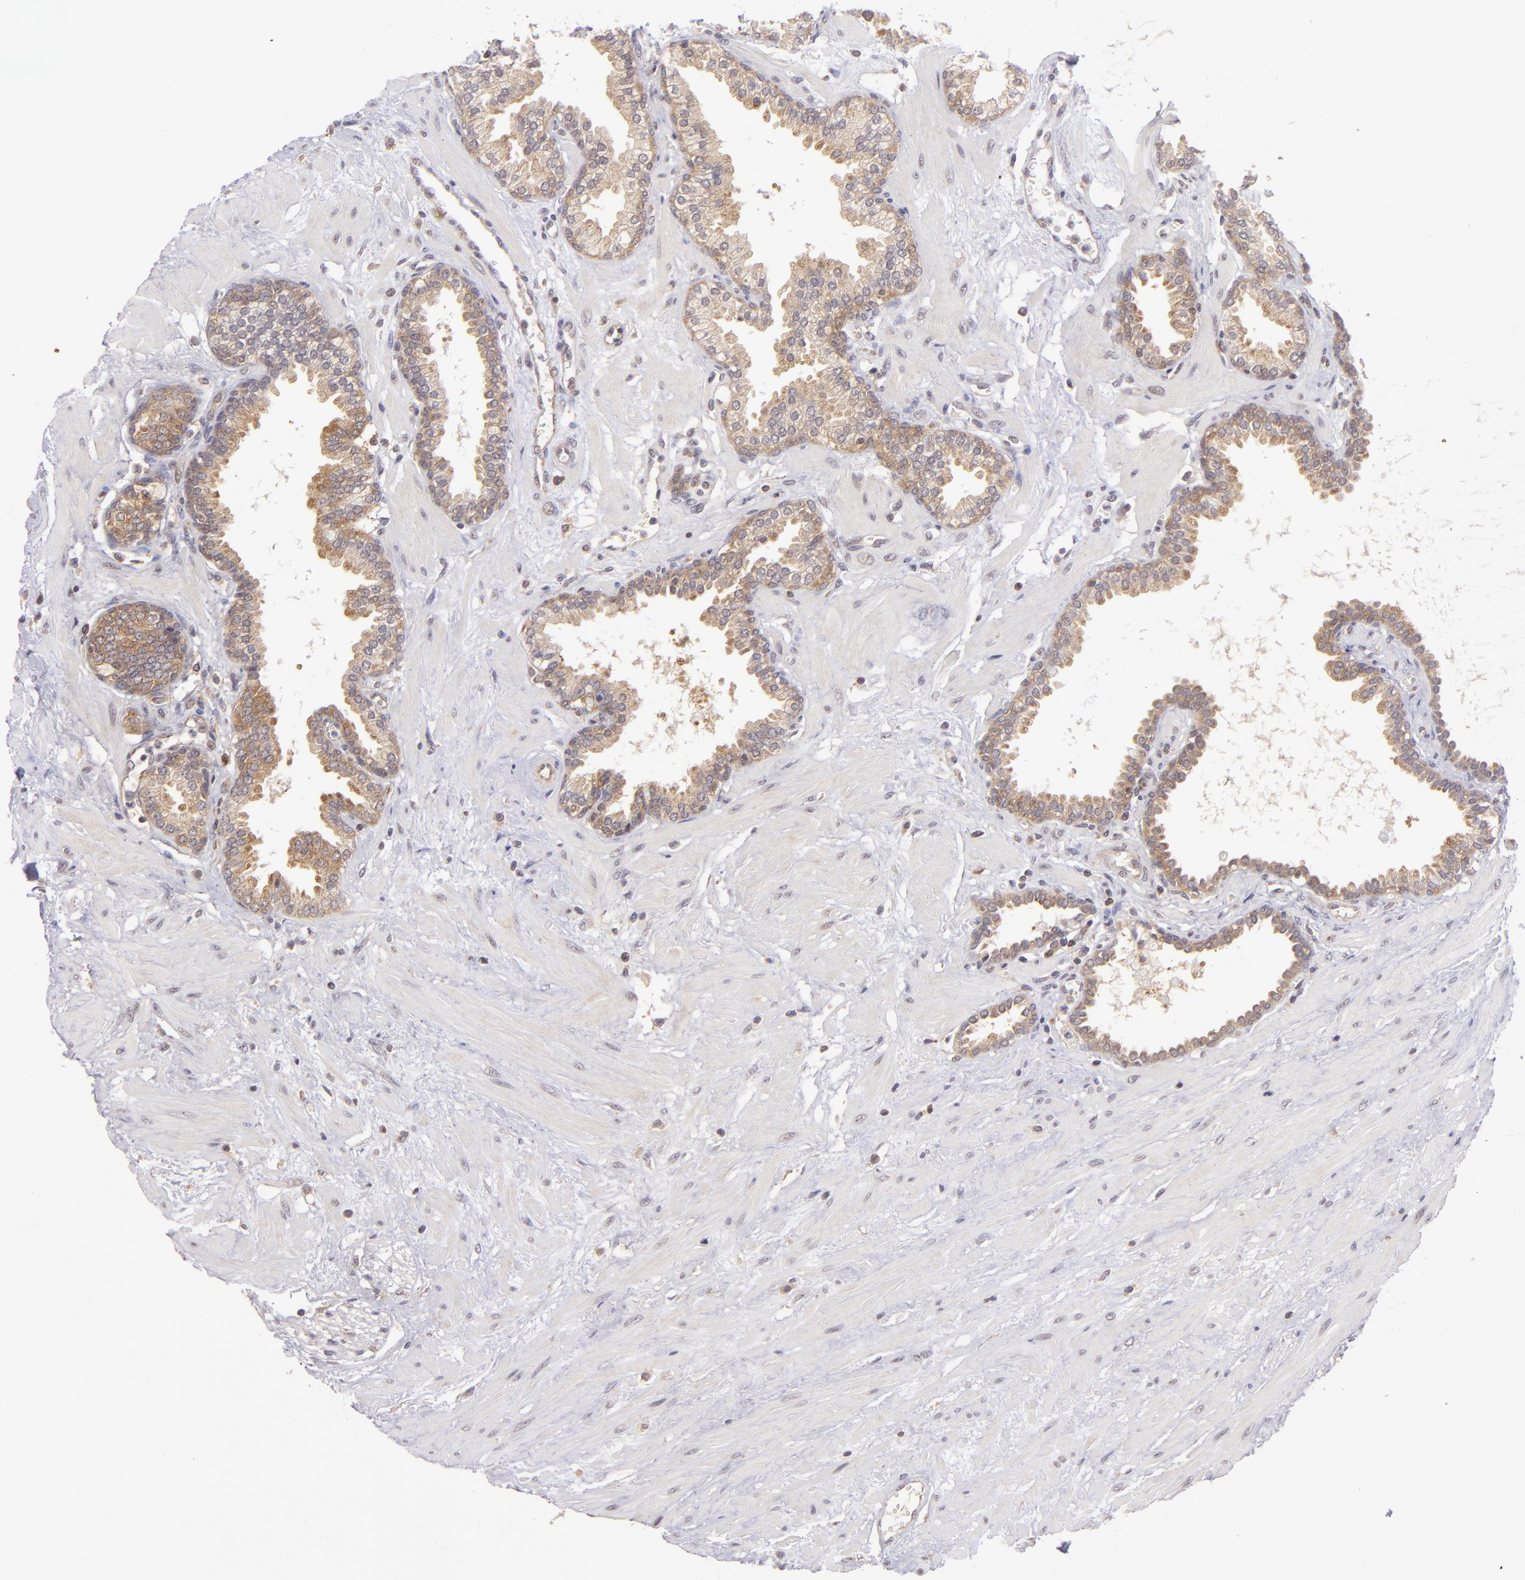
{"staining": {"intensity": "strong", "quantity": ">75%", "location": "cytoplasmic/membranous"}, "tissue": "prostate", "cell_type": "Glandular cells", "image_type": "normal", "snomed": [{"axis": "morphology", "description": "Normal tissue, NOS"}, {"axis": "topography", "description": "Prostate"}], "caption": "Benign prostate reveals strong cytoplasmic/membranous staining in about >75% of glandular cells.", "gene": "PTPN13", "patient": {"sex": "male", "age": 64}}